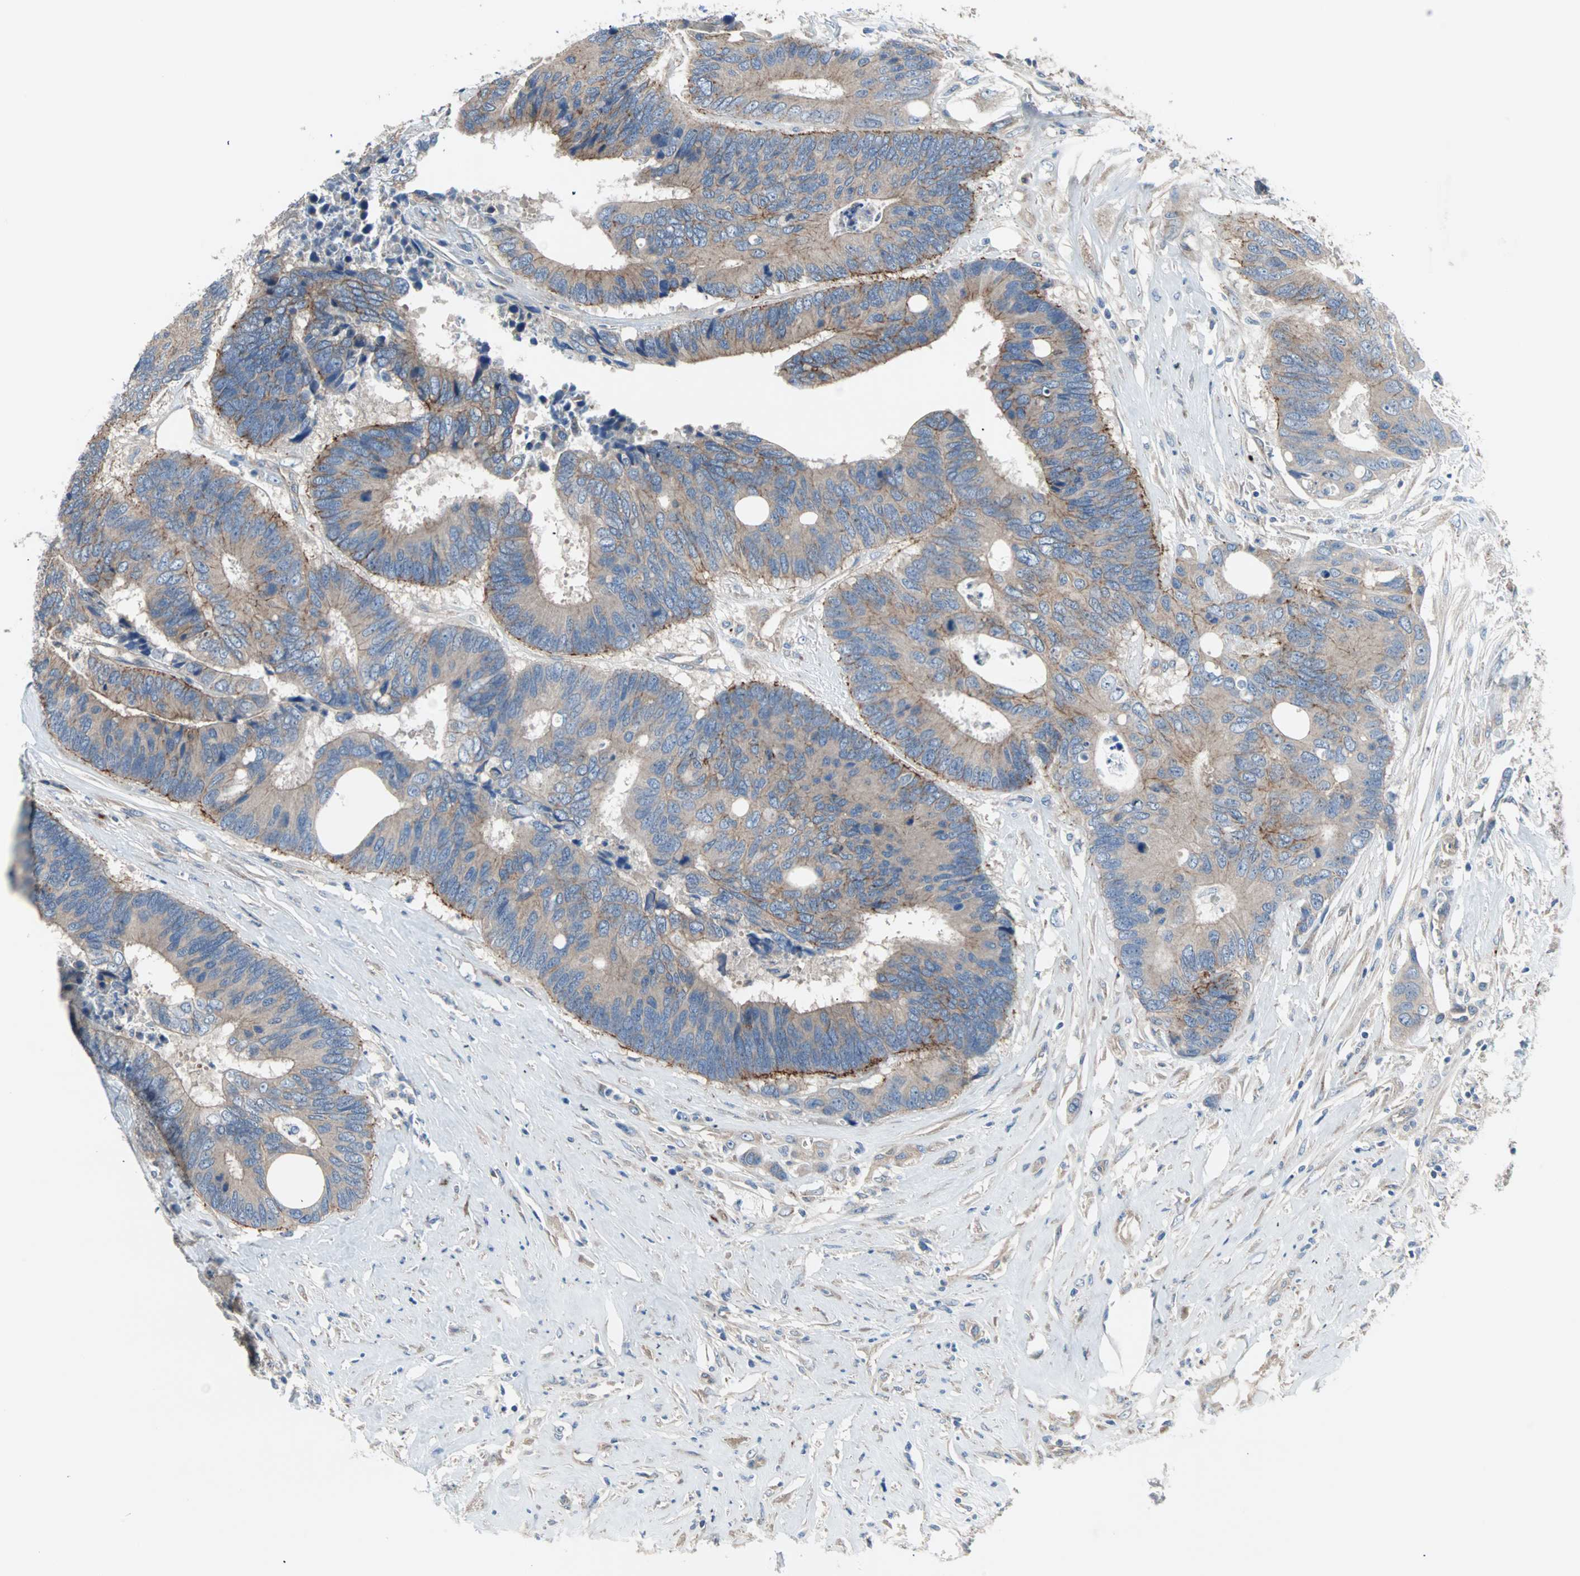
{"staining": {"intensity": "weak", "quantity": ">75%", "location": "cytoplasmic/membranous"}, "tissue": "colorectal cancer", "cell_type": "Tumor cells", "image_type": "cancer", "snomed": [{"axis": "morphology", "description": "Adenocarcinoma, NOS"}, {"axis": "topography", "description": "Rectum"}], "caption": "Protein analysis of colorectal adenocarcinoma tissue reveals weak cytoplasmic/membranous expression in approximately >75% of tumor cells.", "gene": "PDE8A", "patient": {"sex": "male", "age": 55}}